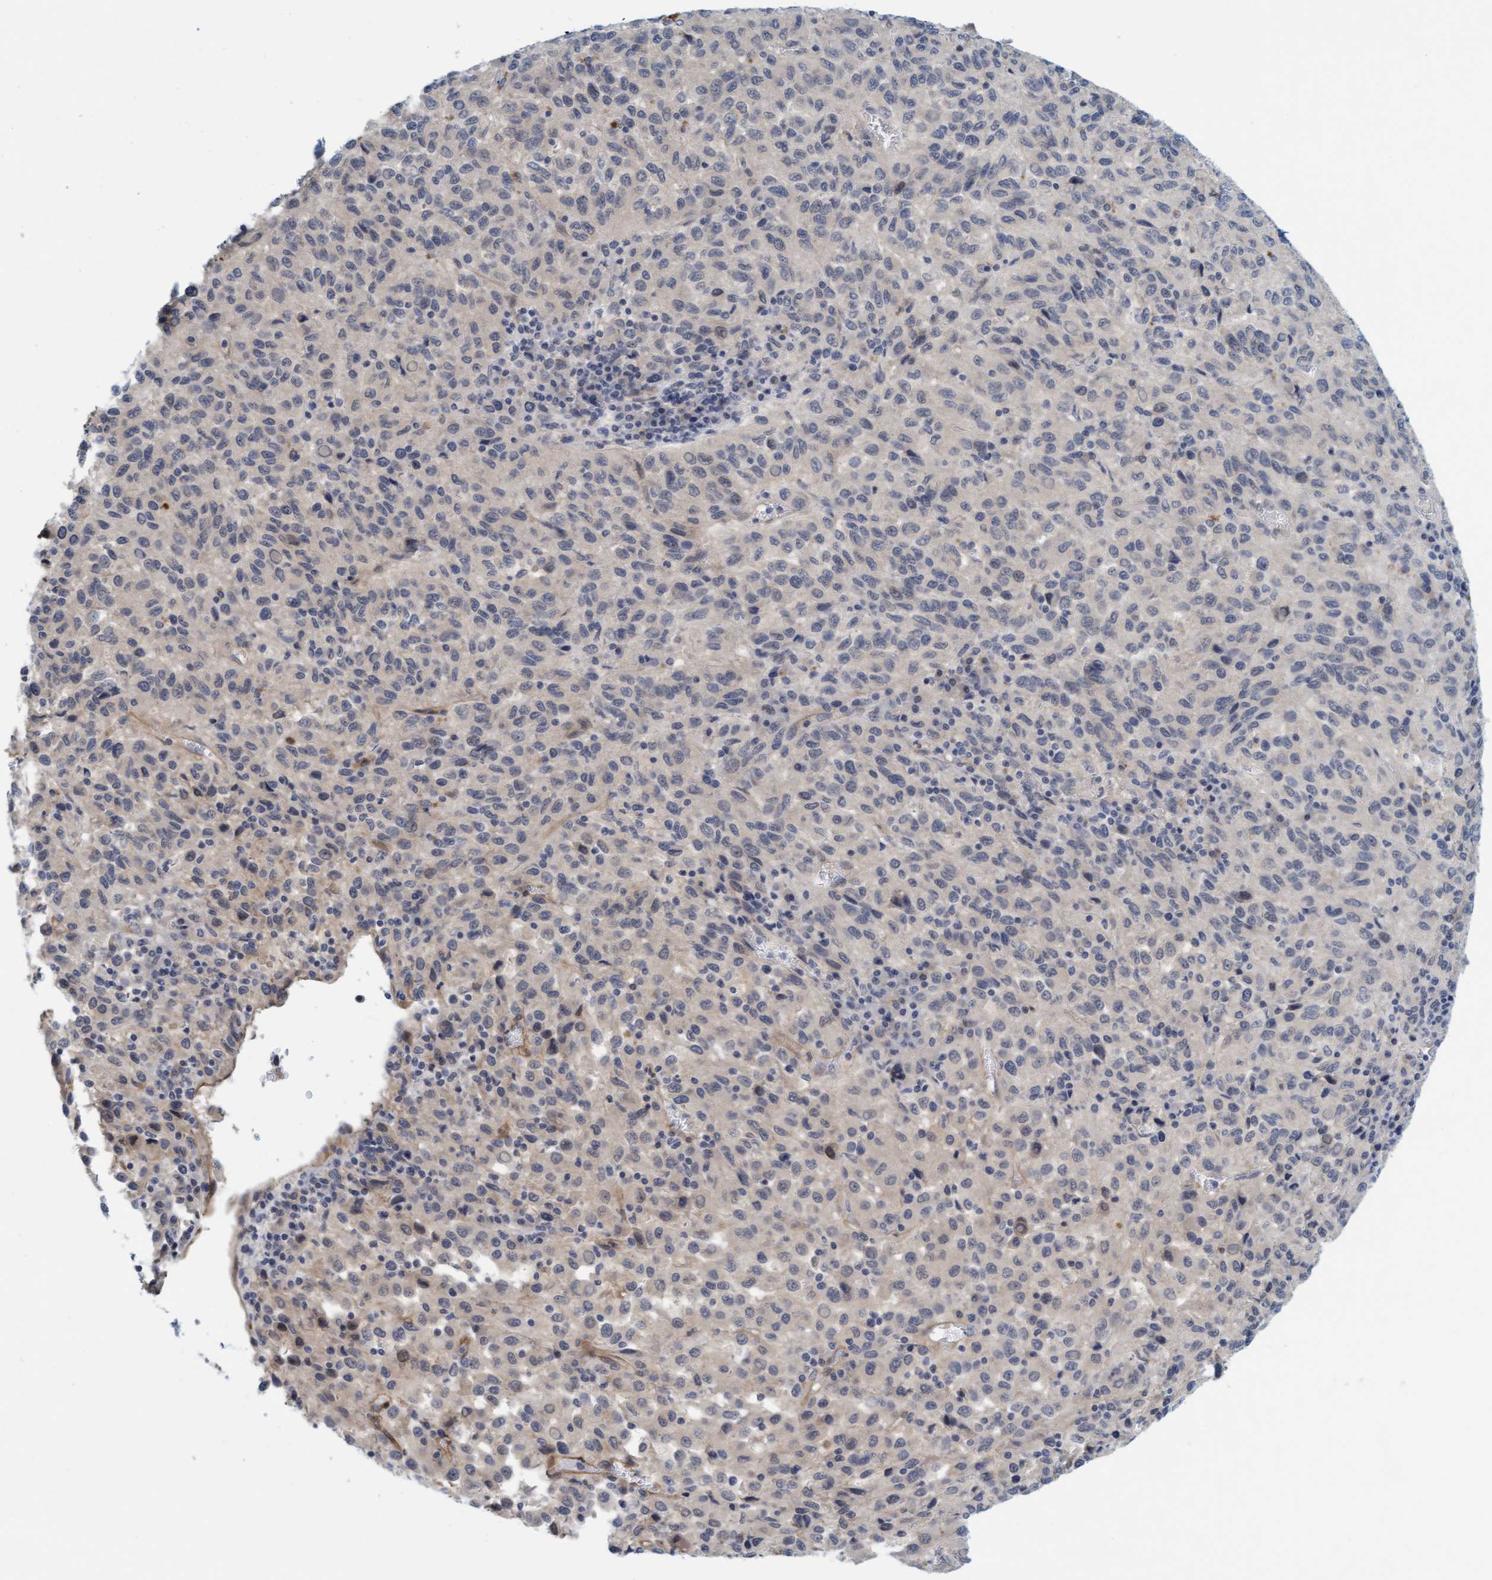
{"staining": {"intensity": "negative", "quantity": "none", "location": "none"}, "tissue": "melanoma", "cell_type": "Tumor cells", "image_type": "cancer", "snomed": [{"axis": "morphology", "description": "Malignant melanoma, Metastatic site"}, {"axis": "topography", "description": "Lung"}], "caption": "Tumor cells show no significant positivity in melanoma.", "gene": "TSTD2", "patient": {"sex": "male", "age": 64}}